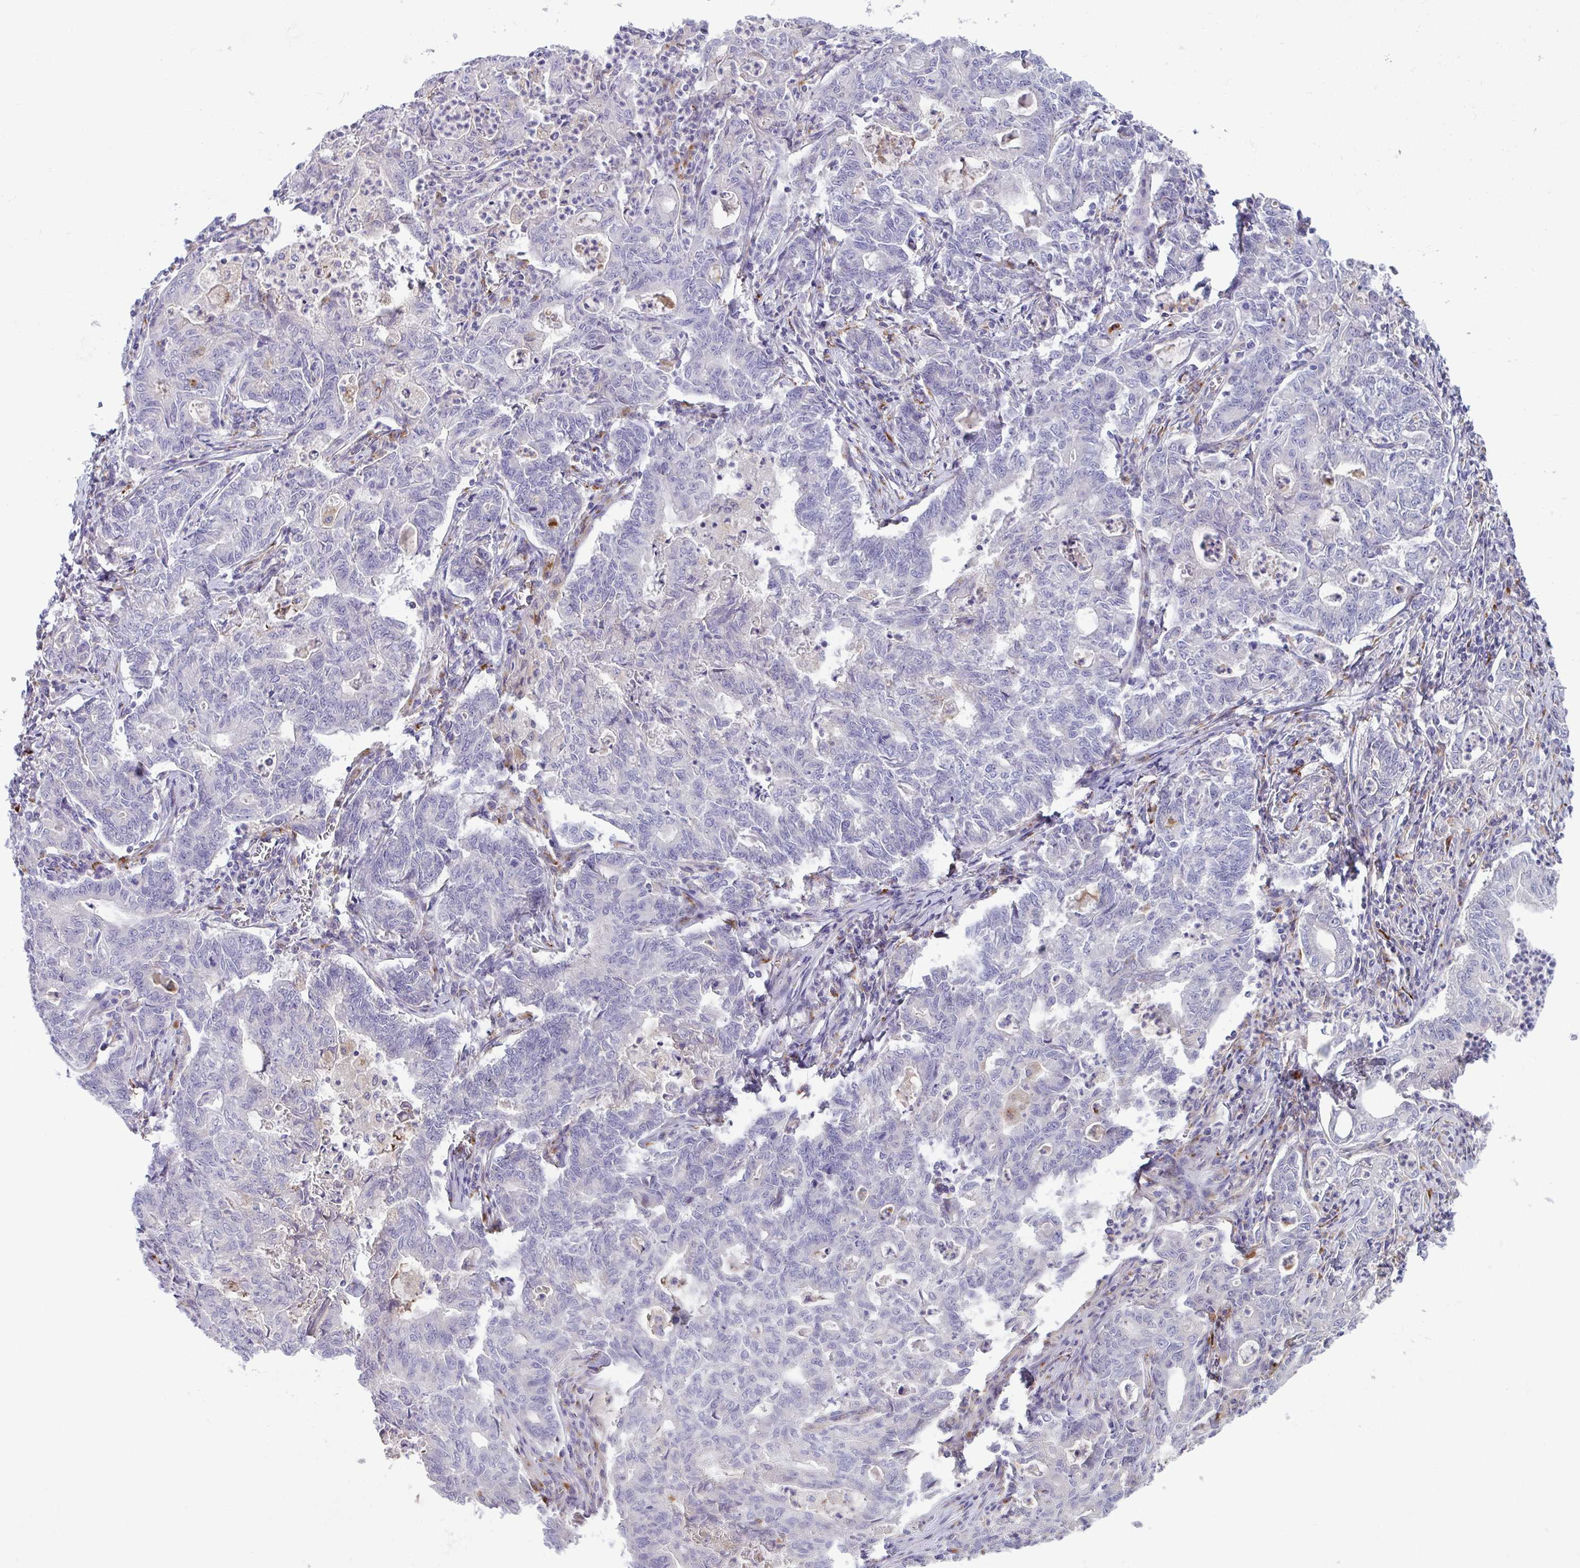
{"staining": {"intensity": "negative", "quantity": "none", "location": "none"}, "tissue": "stomach cancer", "cell_type": "Tumor cells", "image_type": "cancer", "snomed": [{"axis": "morphology", "description": "Adenocarcinoma, NOS"}, {"axis": "topography", "description": "Stomach, upper"}], "caption": "High magnification brightfield microscopy of stomach adenocarcinoma stained with DAB (3,3'-diaminobenzidine) (brown) and counterstained with hematoxylin (blue): tumor cells show no significant staining.", "gene": "TOR1AIP2", "patient": {"sex": "female", "age": 79}}